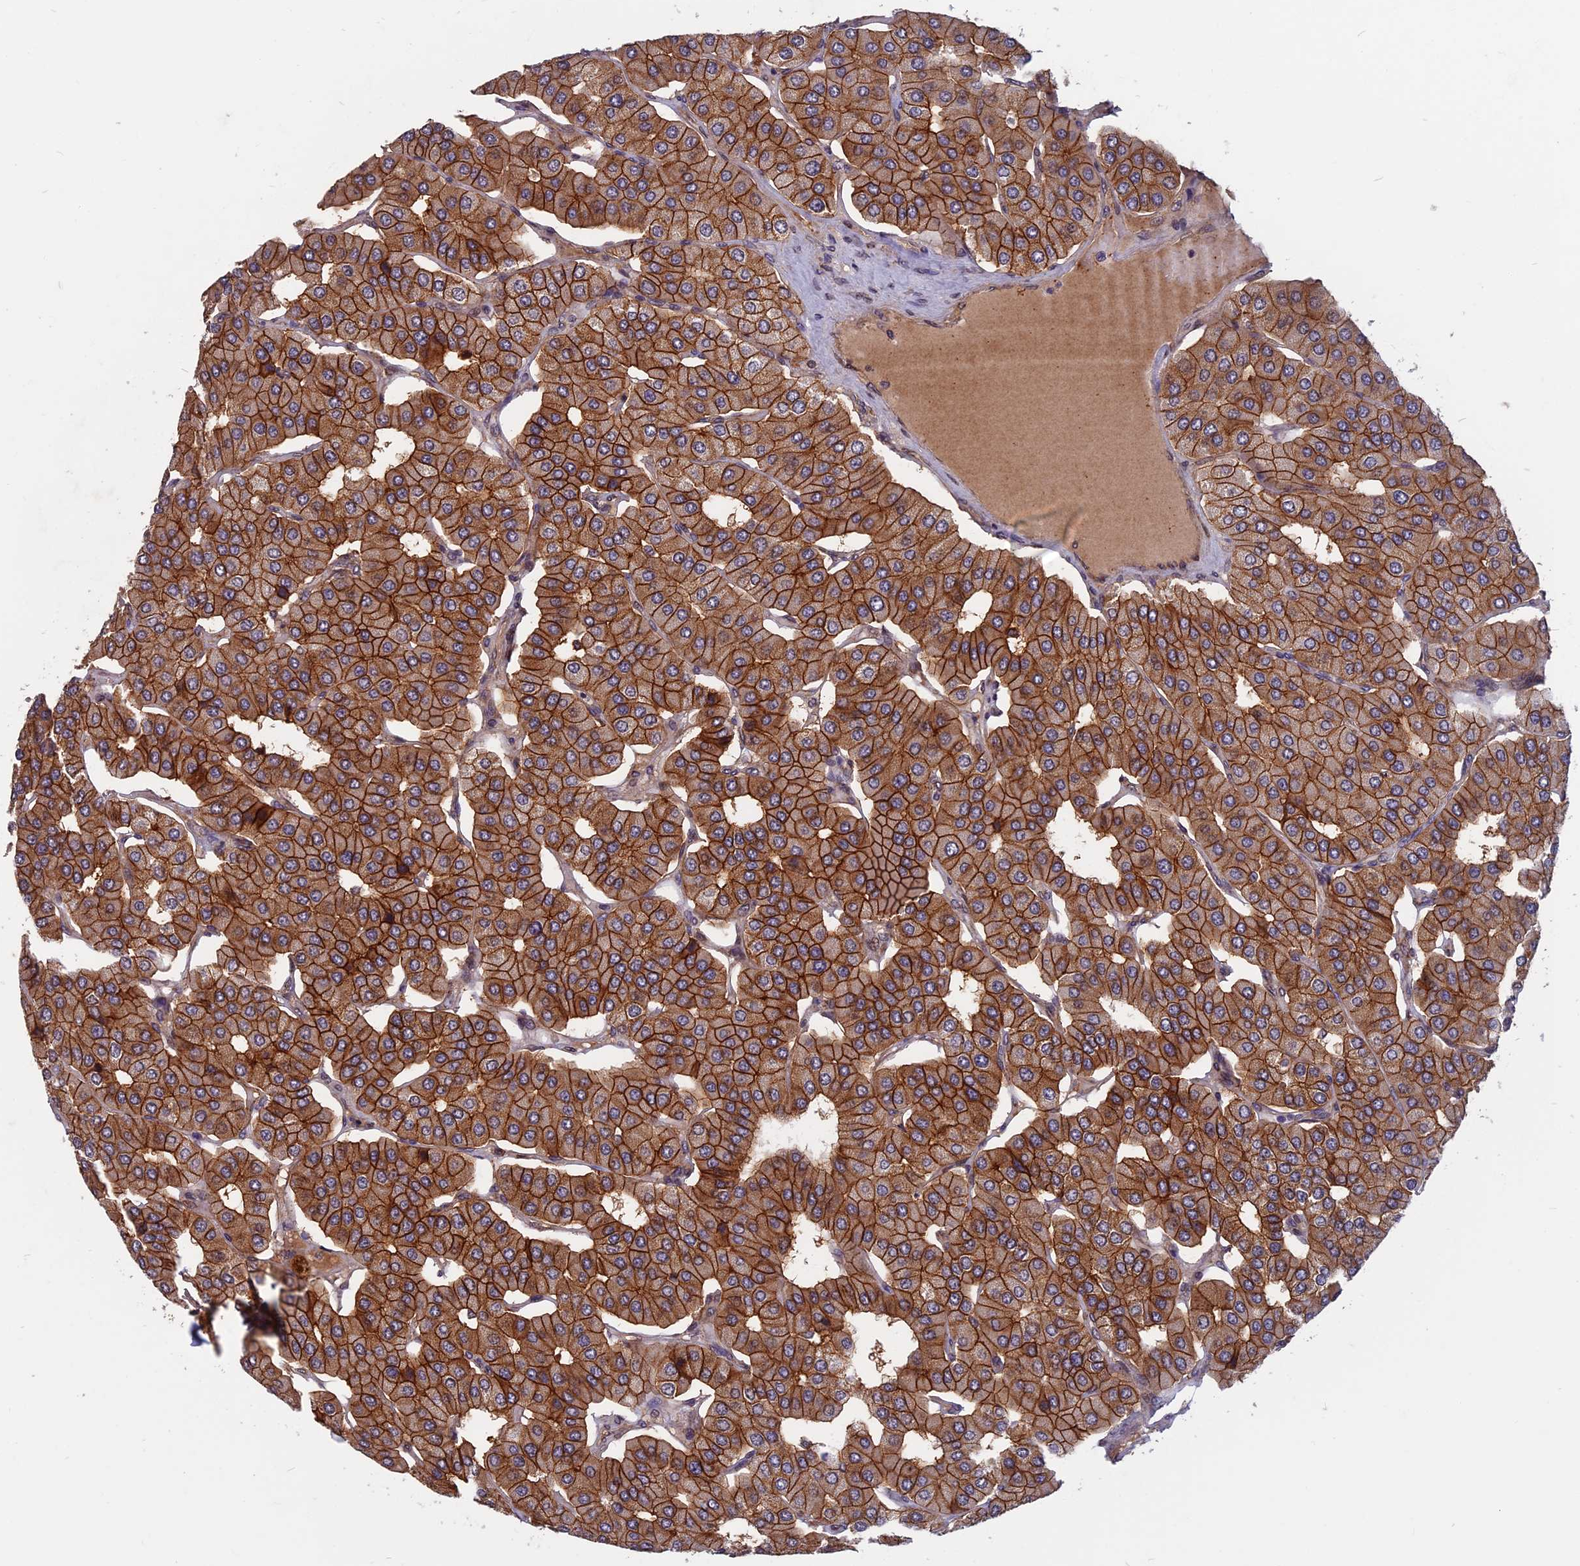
{"staining": {"intensity": "strong", "quantity": ">75%", "location": "cytoplasmic/membranous"}, "tissue": "parathyroid gland", "cell_type": "Glandular cells", "image_type": "normal", "snomed": [{"axis": "morphology", "description": "Normal tissue, NOS"}, {"axis": "morphology", "description": "Adenoma, NOS"}, {"axis": "topography", "description": "Parathyroid gland"}], "caption": "Strong cytoplasmic/membranous expression is seen in about >75% of glandular cells in benign parathyroid gland.", "gene": "SPG11", "patient": {"sex": "female", "age": 86}}